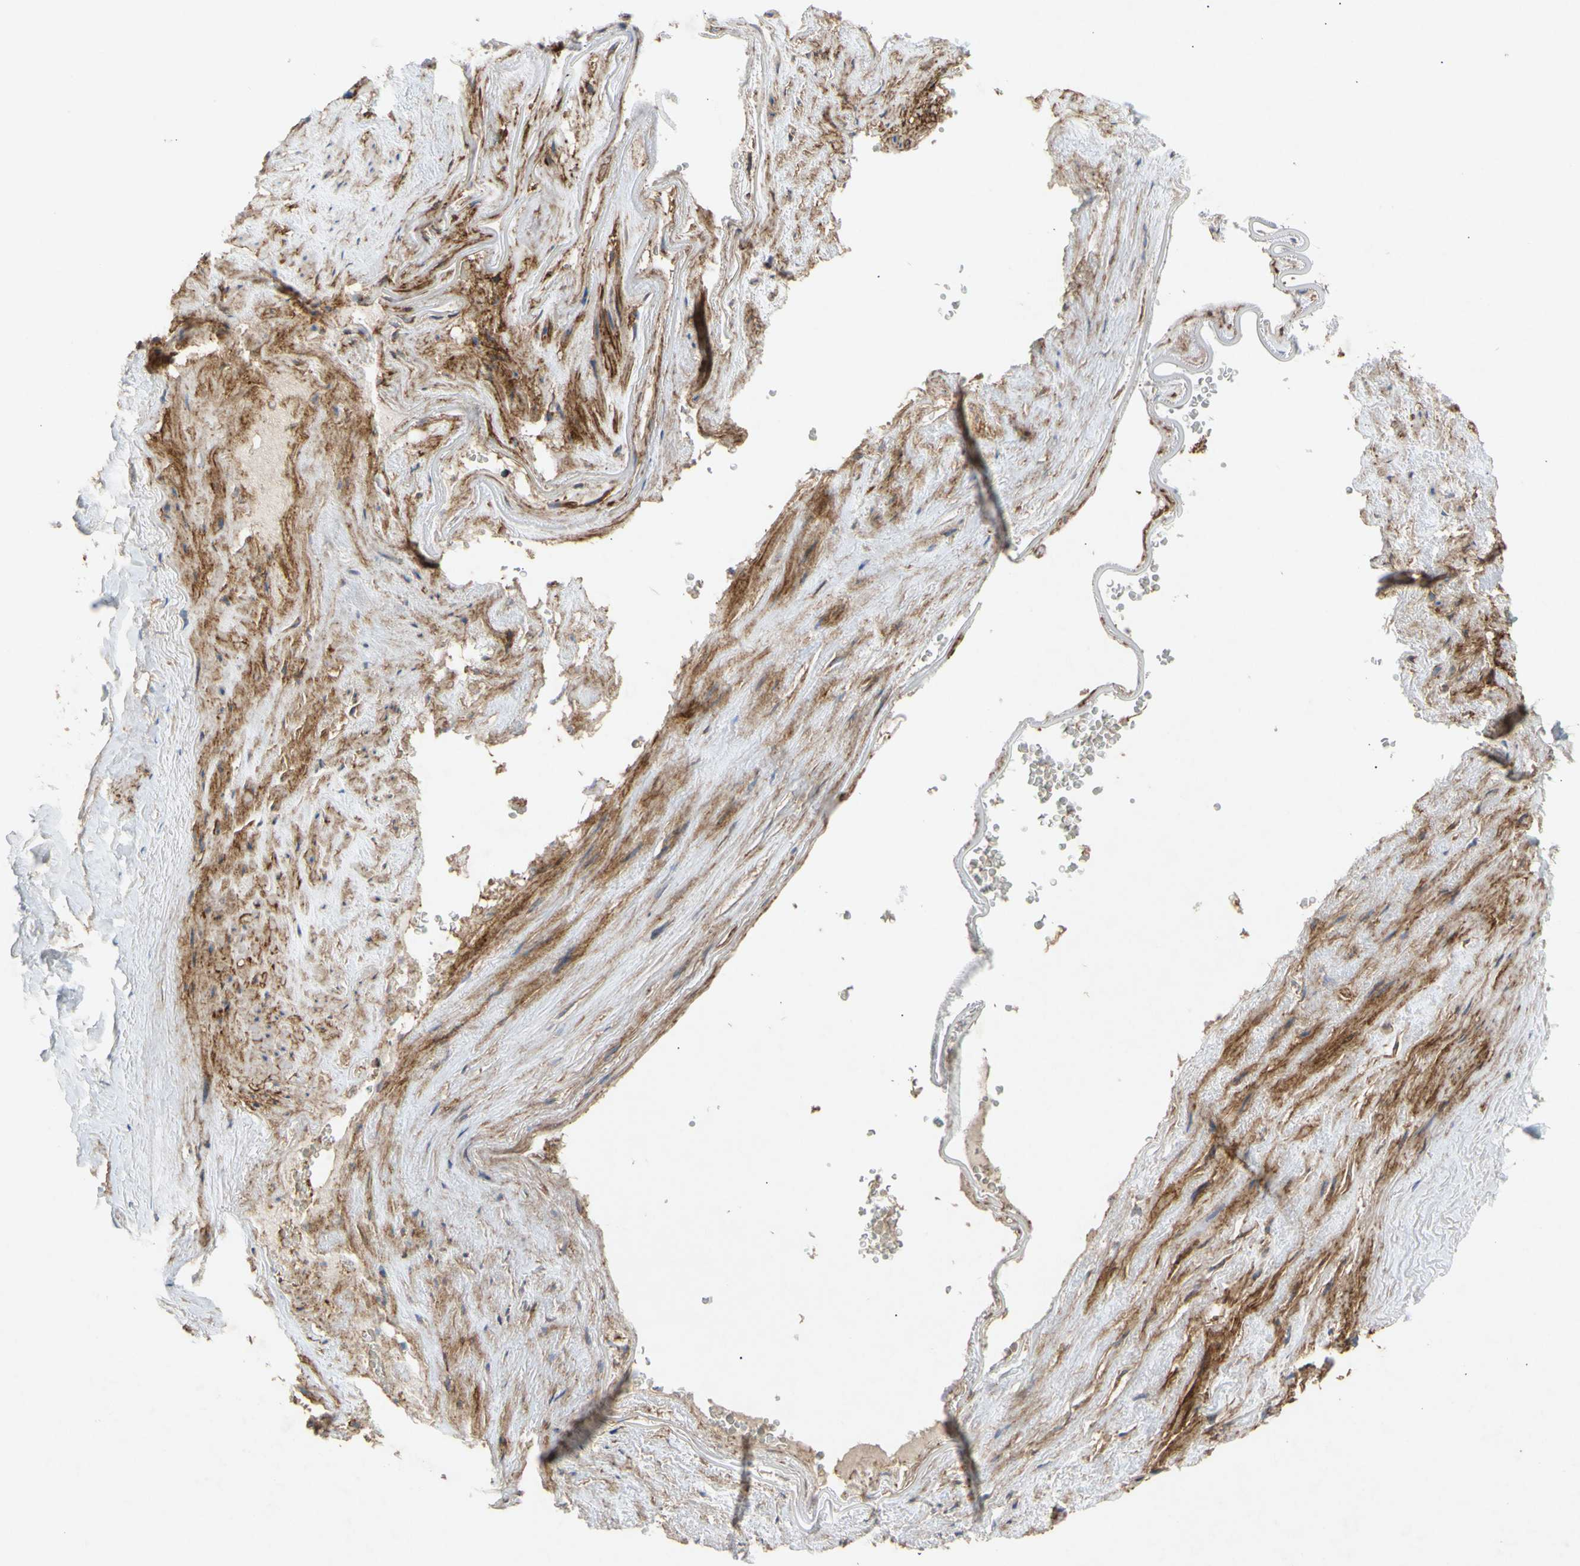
{"staining": {"intensity": "moderate", "quantity": ">75%", "location": "cytoplasmic/membranous"}, "tissue": "adipose tissue", "cell_type": "Adipocytes", "image_type": "normal", "snomed": [{"axis": "morphology", "description": "Normal tissue, NOS"}, {"axis": "topography", "description": "Peripheral nerve tissue"}], "caption": "Immunohistochemical staining of normal human adipose tissue demonstrates moderate cytoplasmic/membranous protein staining in approximately >75% of adipocytes.", "gene": "ATP2A3", "patient": {"sex": "male", "age": 70}}